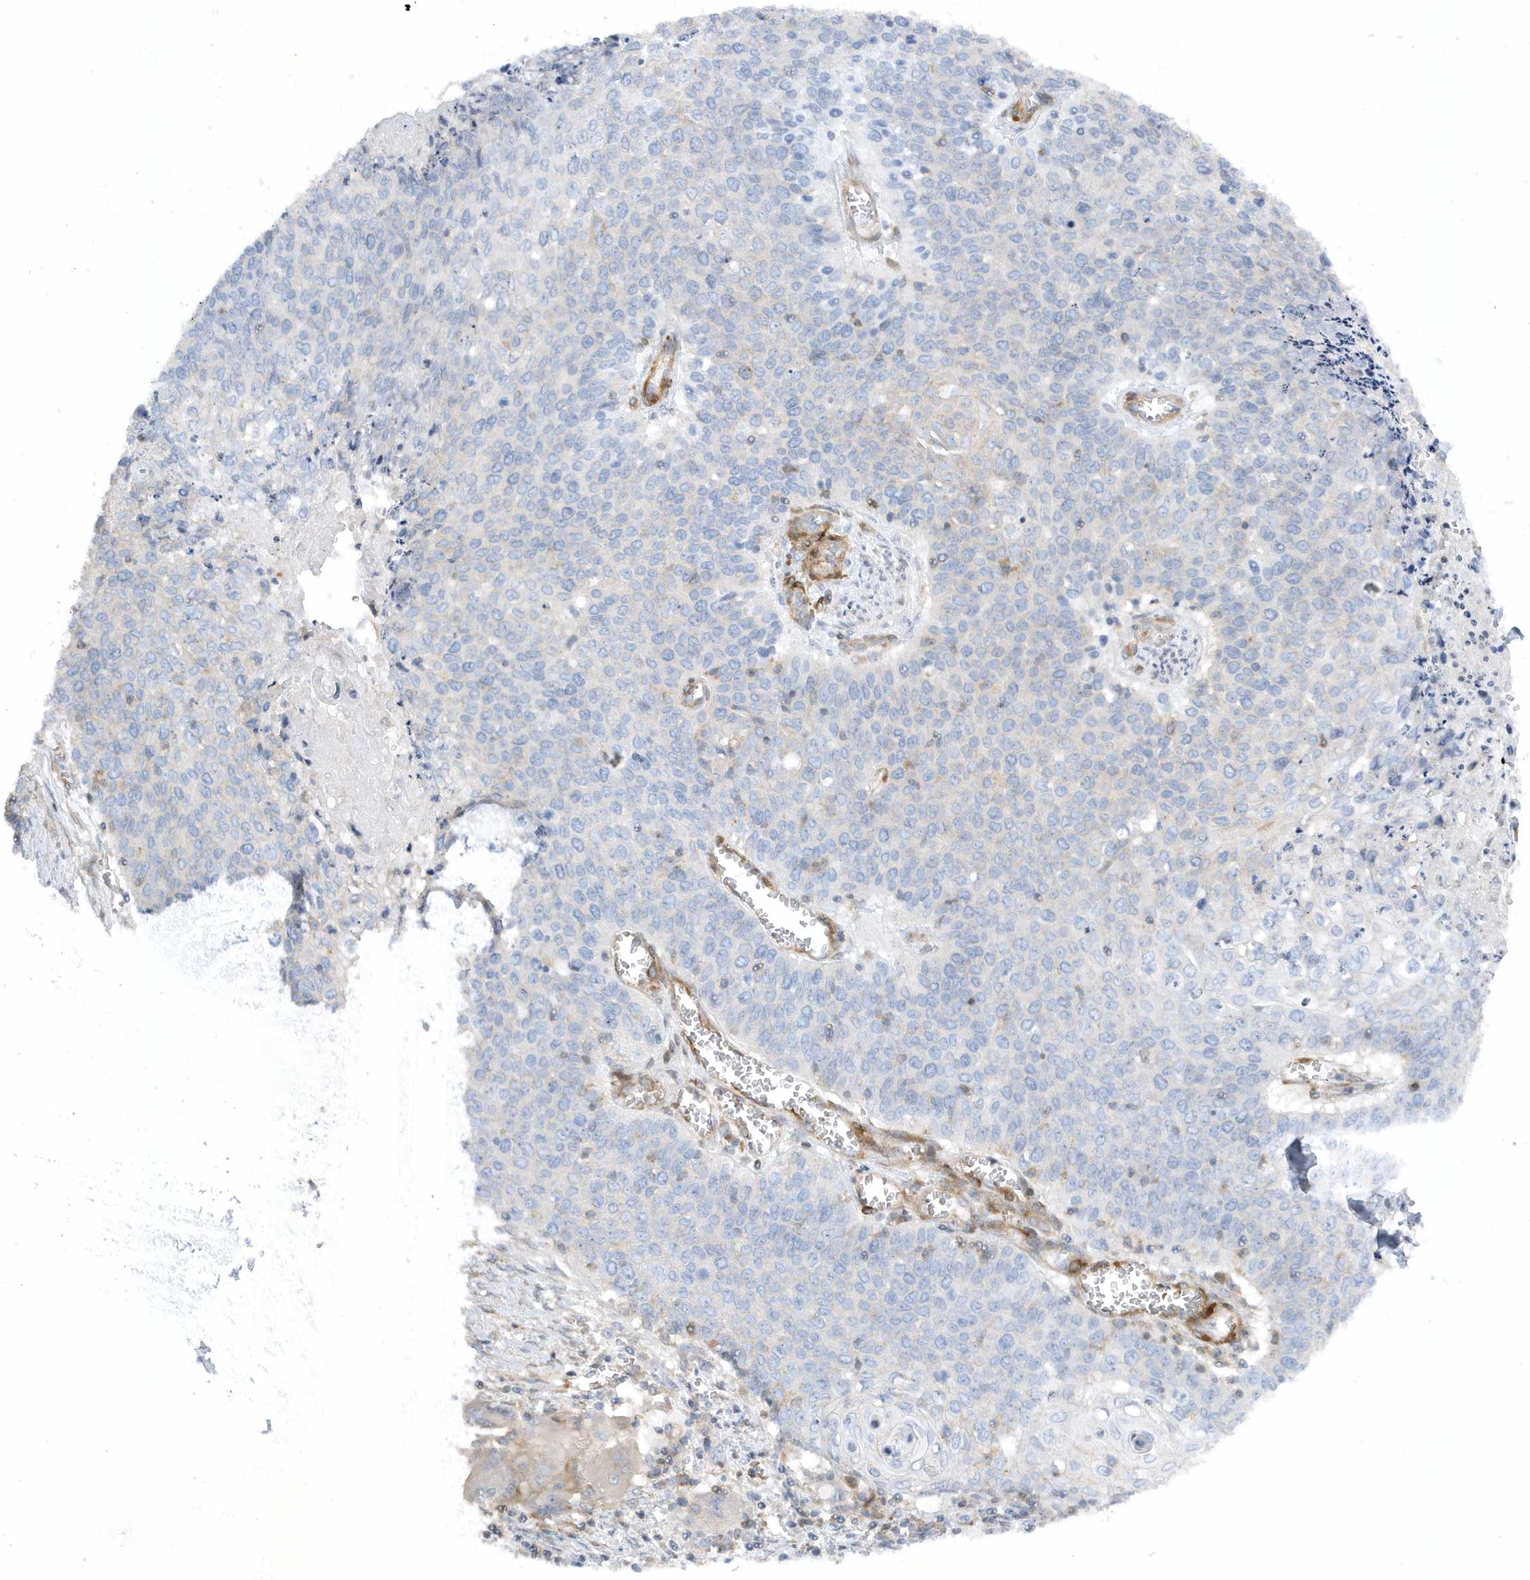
{"staining": {"intensity": "negative", "quantity": "none", "location": "none"}, "tissue": "cervical cancer", "cell_type": "Tumor cells", "image_type": "cancer", "snomed": [{"axis": "morphology", "description": "Squamous cell carcinoma, NOS"}, {"axis": "topography", "description": "Cervix"}], "caption": "Immunohistochemistry (IHC) of cervical cancer (squamous cell carcinoma) displays no staining in tumor cells.", "gene": "MAP7D3", "patient": {"sex": "female", "age": 39}}